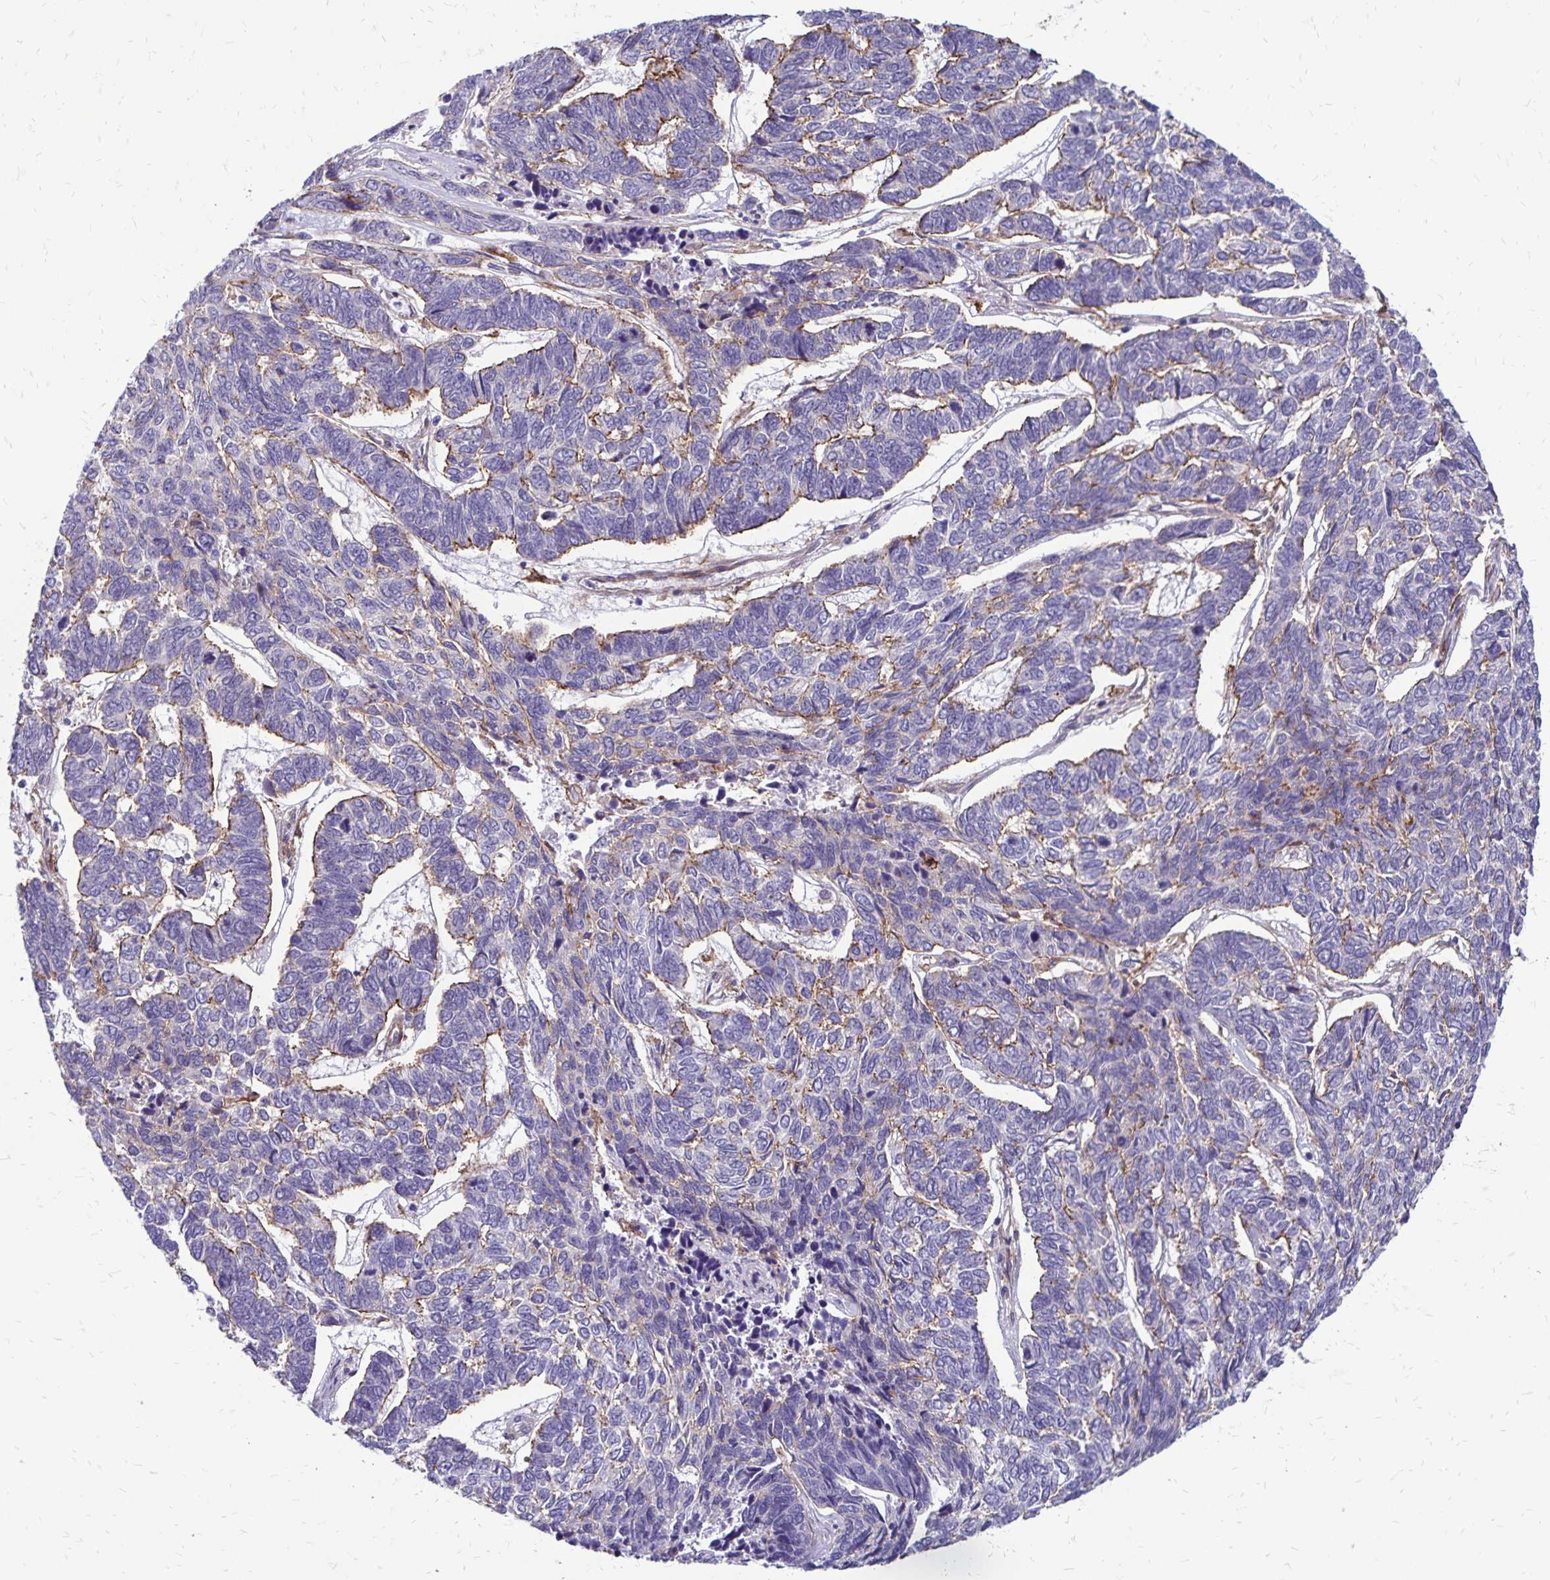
{"staining": {"intensity": "weak", "quantity": "<25%", "location": "cytoplasmic/membranous"}, "tissue": "skin cancer", "cell_type": "Tumor cells", "image_type": "cancer", "snomed": [{"axis": "morphology", "description": "Basal cell carcinoma"}, {"axis": "topography", "description": "Skin"}], "caption": "A photomicrograph of skin cancer stained for a protein demonstrates no brown staining in tumor cells.", "gene": "TNS3", "patient": {"sex": "female", "age": 65}}